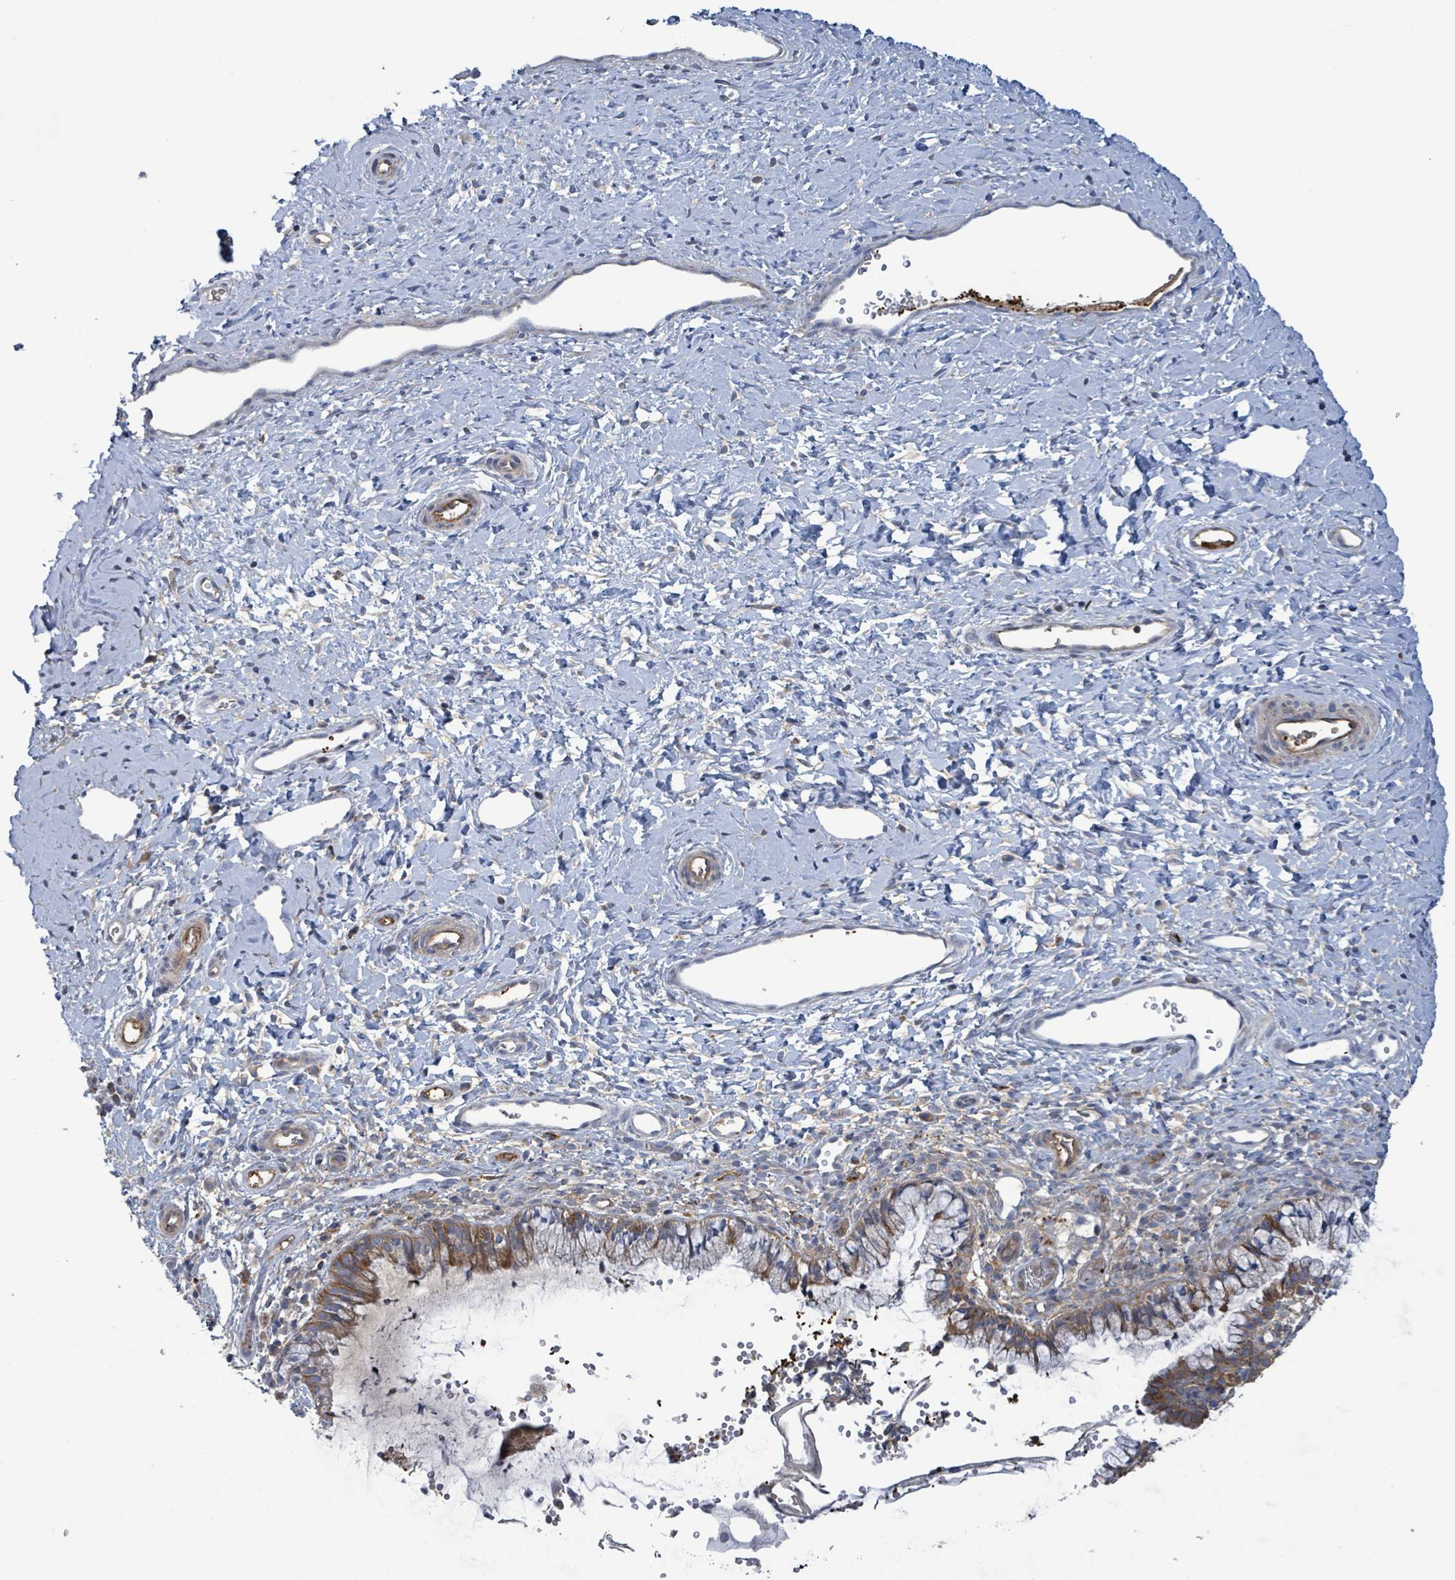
{"staining": {"intensity": "moderate", "quantity": "25%-75%", "location": "cytoplasmic/membranous"}, "tissue": "cervix", "cell_type": "Glandular cells", "image_type": "normal", "snomed": [{"axis": "morphology", "description": "Normal tissue, NOS"}, {"axis": "topography", "description": "Cervix"}], "caption": "High-power microscopy captured an immunohistochemistry (IHC) photomicrograph of benign cervix, revealing moderate cytoplasmic/membranous positivity in about 25%-75% of glandular cells.", "gene": "PLAAT1", "patient": {"sex": "female", "age": 36}}